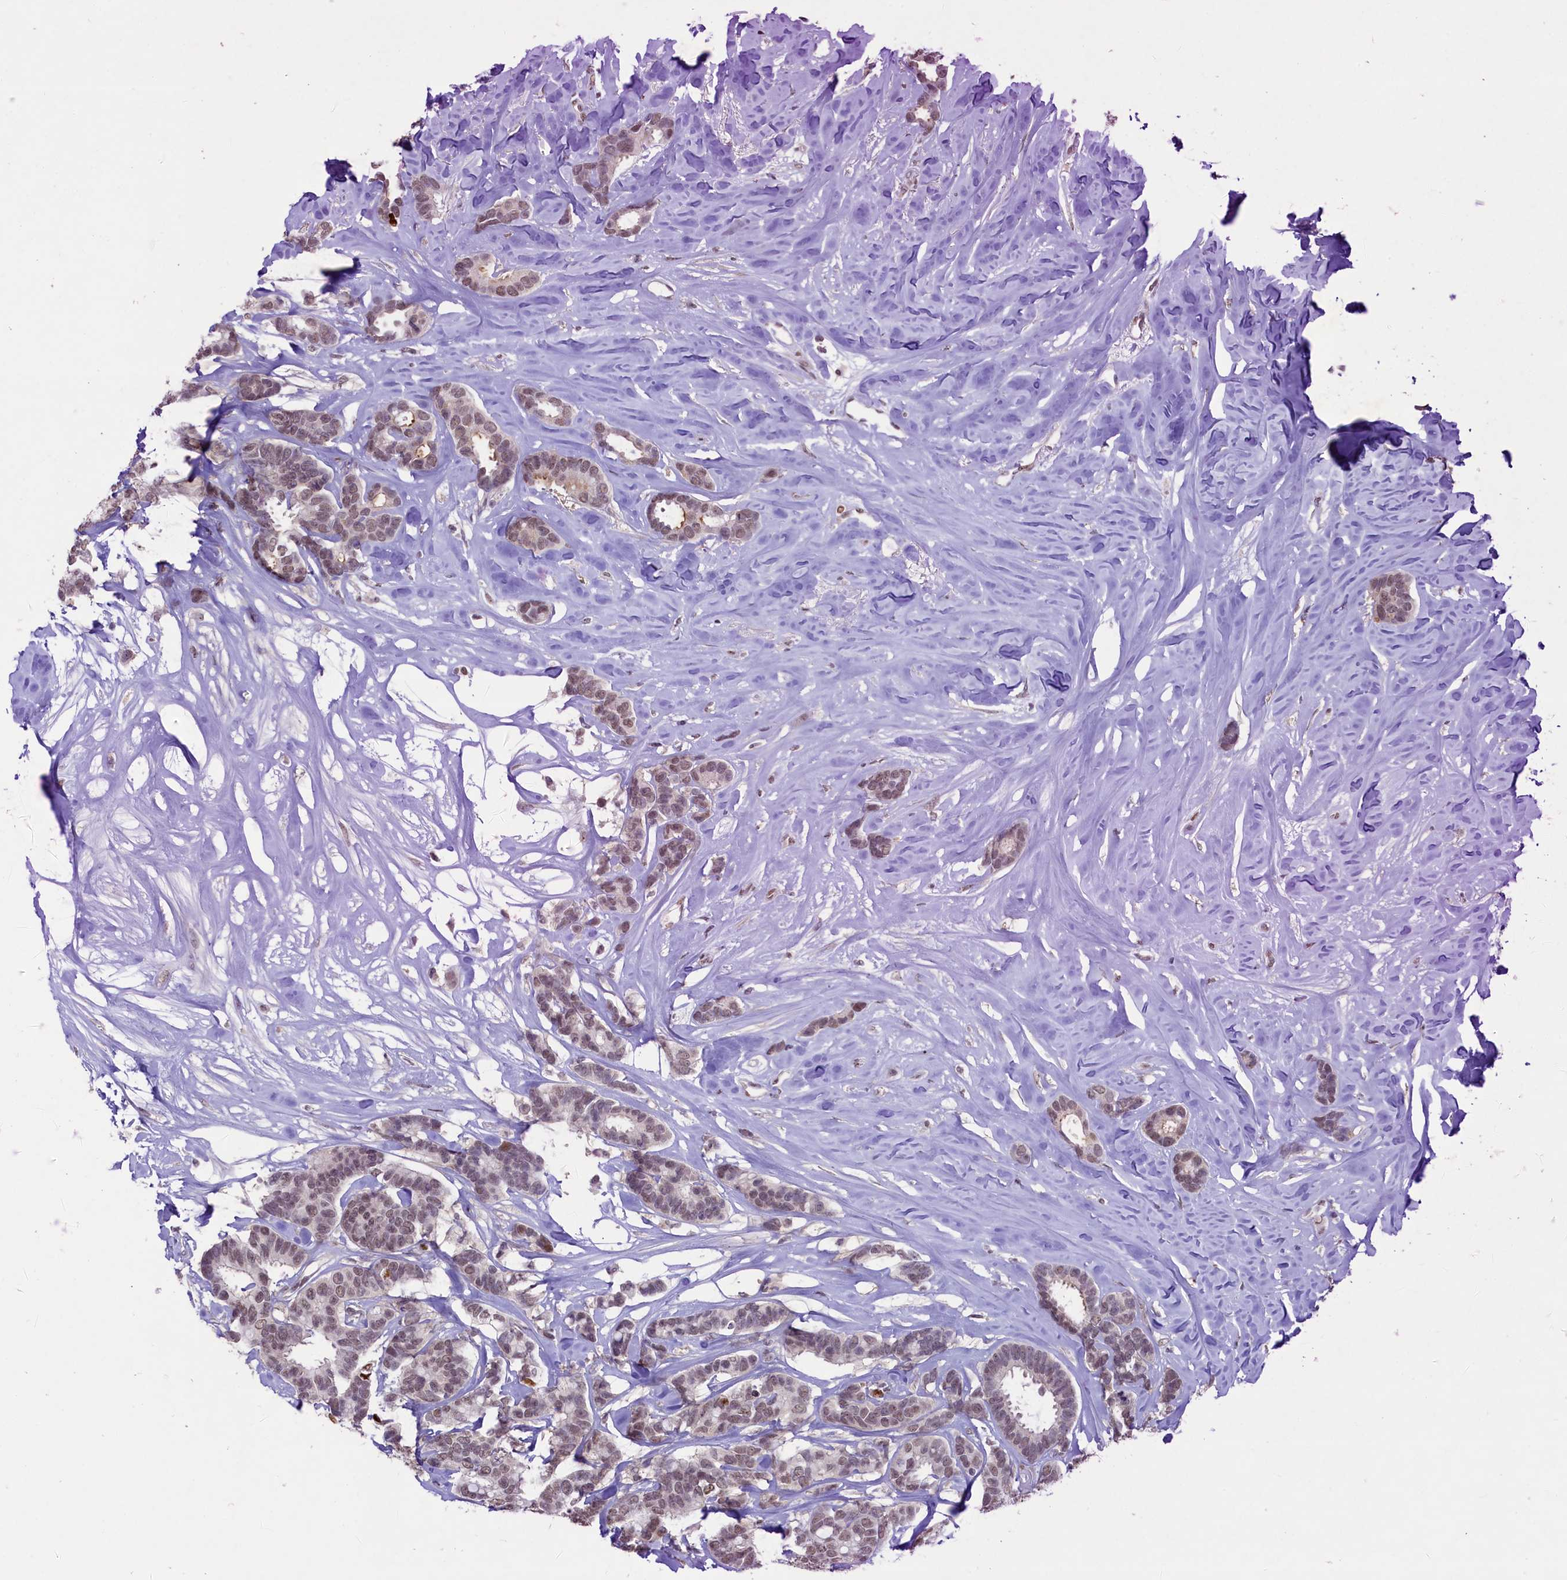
{"staining": {"intensity": "strong", "quantity": "25%-75%", "location": "nuclear"}, "tissue": "breast cancer", "cell_type": "Tumor cells", "image_type": "cancer", "snomed": [{"axis": "morphology", "description": "Duct carcinoma"}, {"axis": "topography", "description": "Breast"}], "caption": "Human infiltrating ductal carcinoma (breast) stained with a protein marker shows strong staining in tumor cells.", "gene": "ANKS3", "patient": {"sex": "female", "age": 87}}